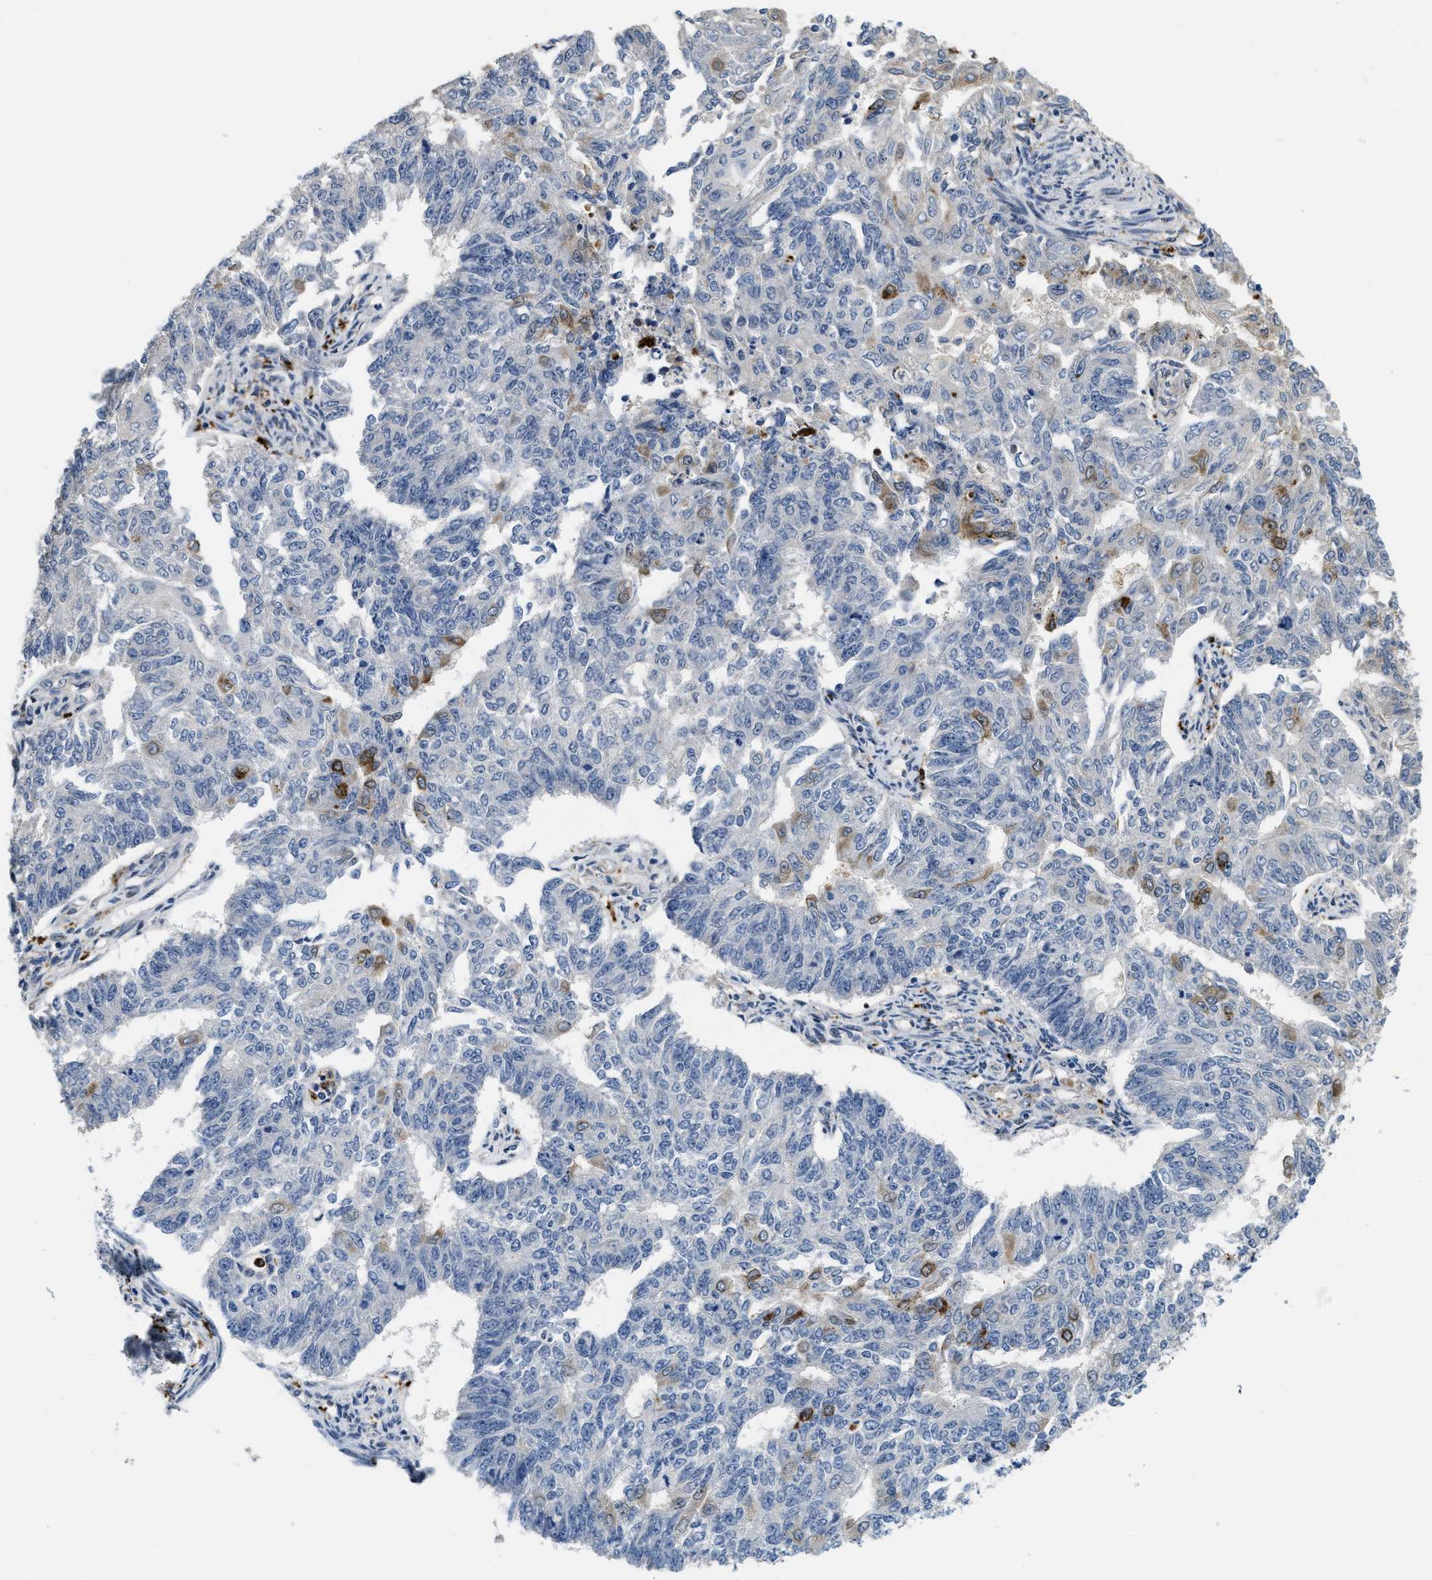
{"staining": {"intensity": "weak", "quantity": "<25%", "location": "cytoplasmic/membranous"}, "tissue": "endometrial cancer", "cell_type": "Tumor cells", "image_type": "cancer", "snomed": [{"axis": "morphology", "description": "Adenocarcinoma, NOS"}, {"axis": "topography", "description": "Endometrium"}], "caption": "Immunohistochemical staining of human adenocarcinoma (endometrial) displays no significant staining in tumor cells.", "gene": "BMPR2", "patient": {"sex": "female", "age": 32}}